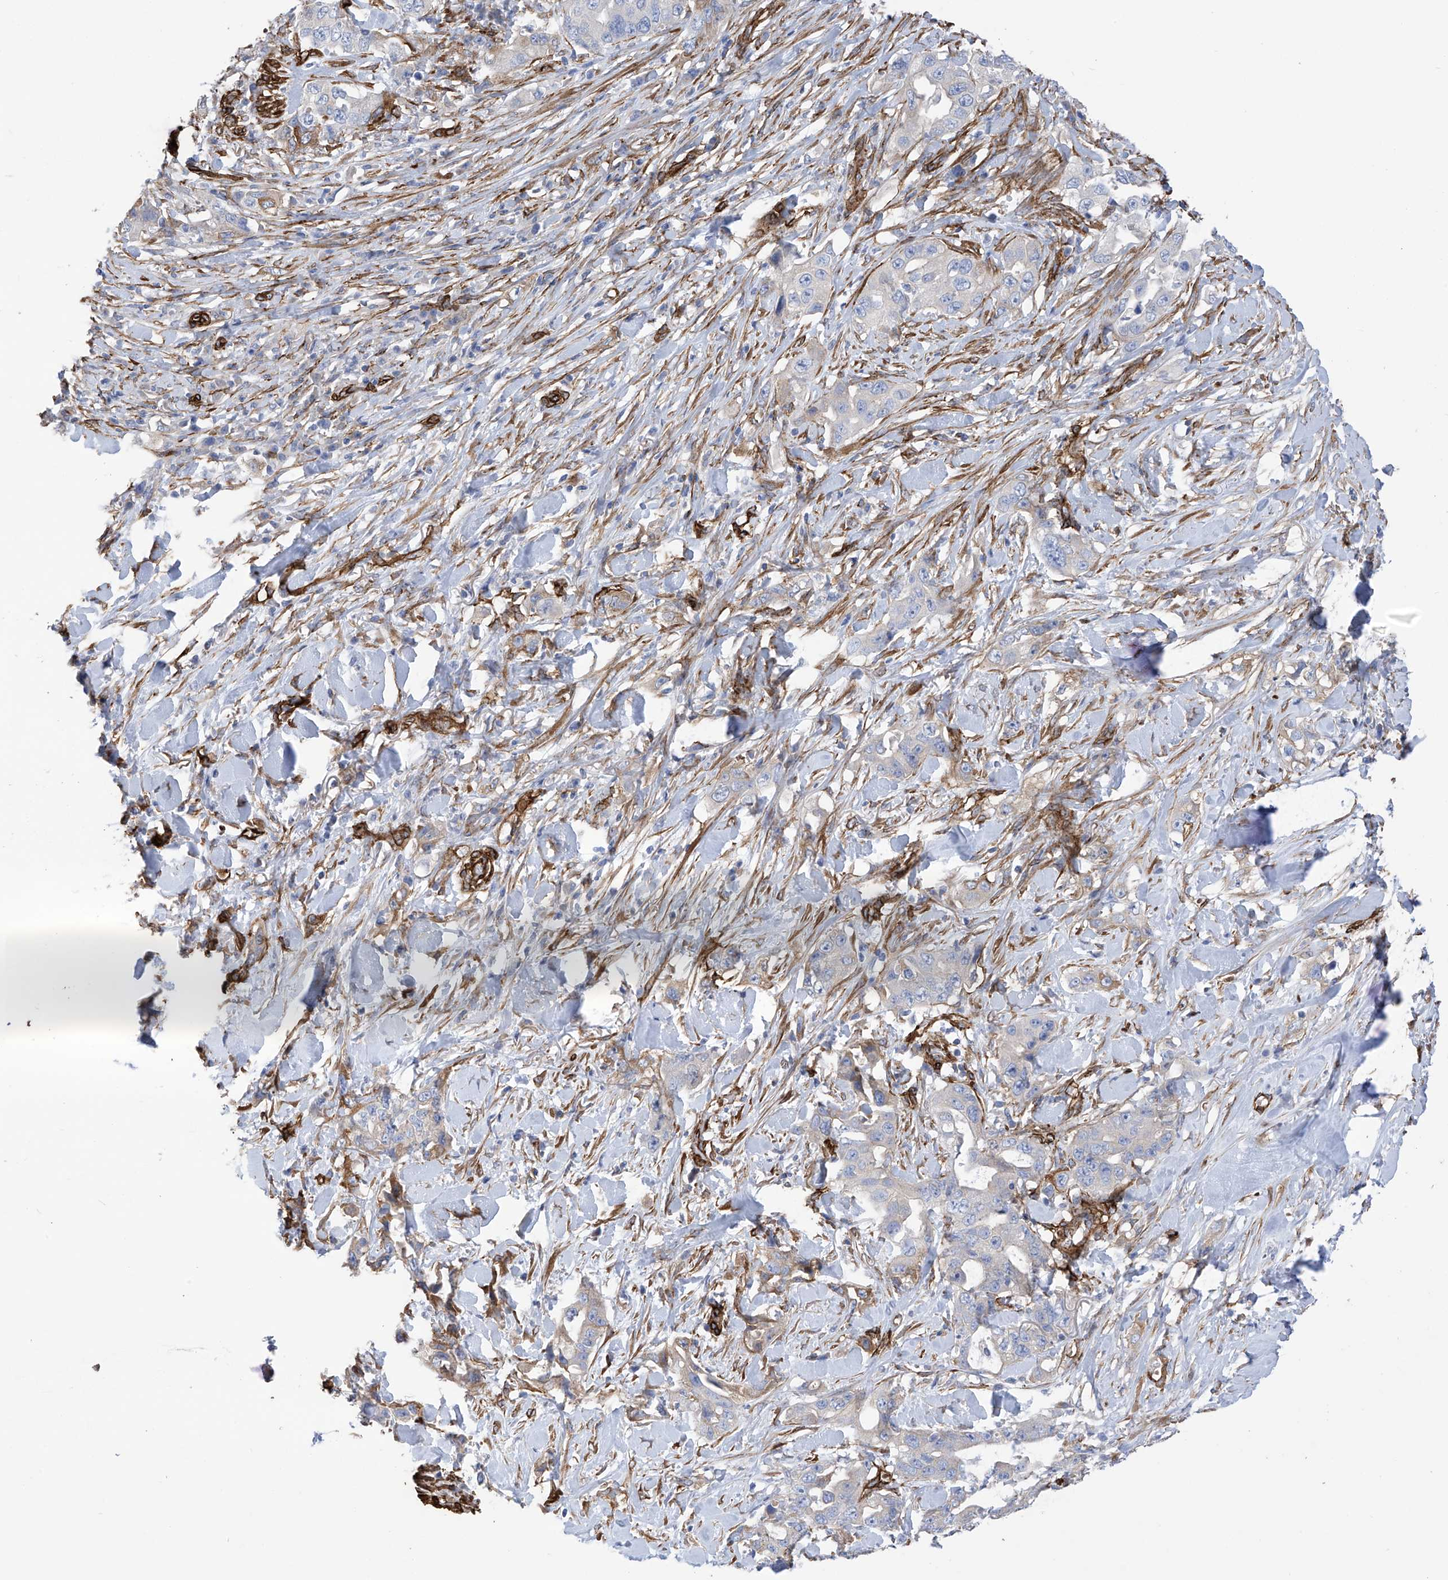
{"staining": {"intensity": "negative", "quantity": "none", "location": "none"}, "tissue": "lung cancer", "cell_type": "Tumor cells", "image_type": "cancer", "snomed": [{"axis": "morphology", "description": "Adenocarcinoma, NOS"}, {"axis": "topography", "description": "Lung"}], "caption": "A high-resolution image shows IHC staining of adenocarcinoma (lung), which reveals no significant staining in tumor cells. Brightfield microscopy of immunohistochemistry stained with DAB (3,3'-diaminobenzidine) (brown) and hematoxylin (blue), captured at high magnification.", "gene": "UBTD1", "patient": {"sex": "female", "age": 51}}